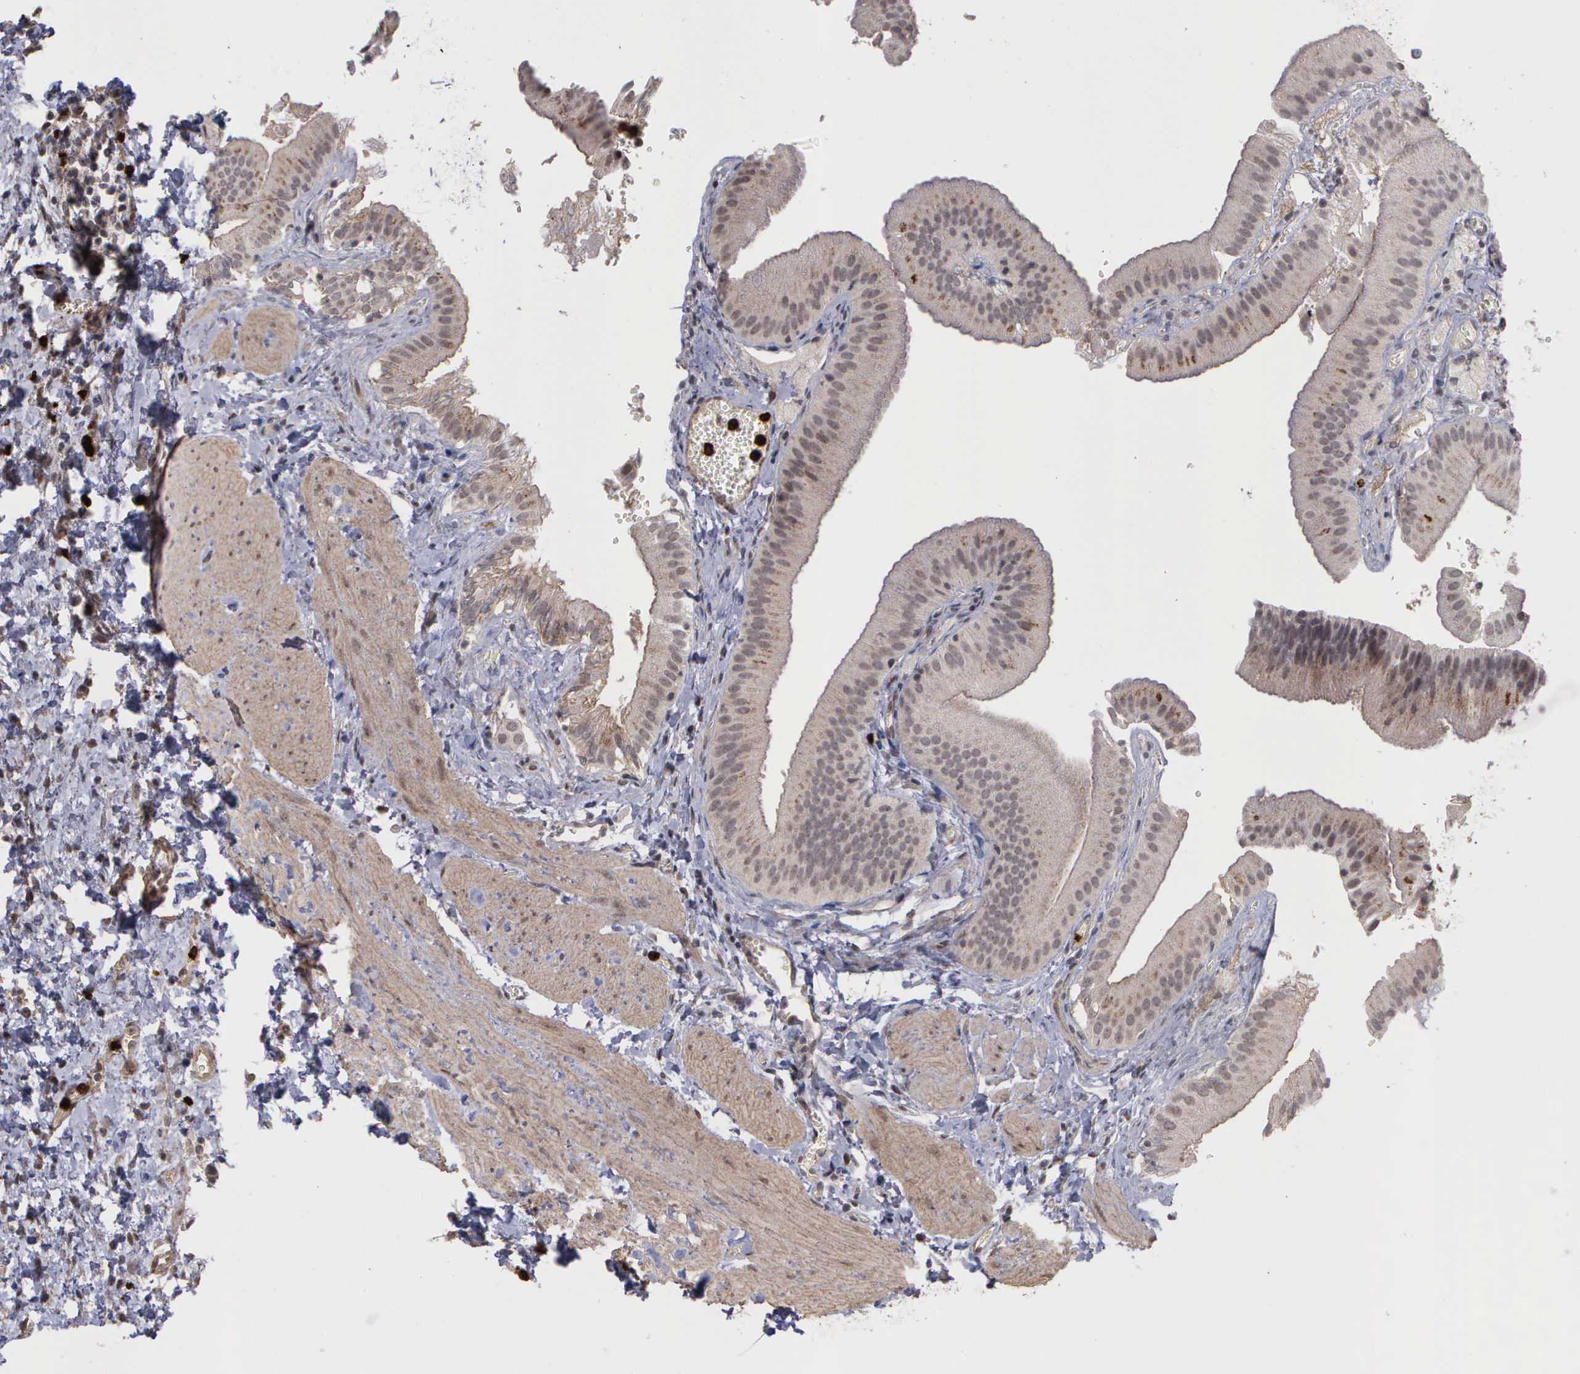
{"staining": {"intensity": "moderate", "quantity": "<25%", "location": "cytoplasmic/membranous"}, "tissue": "gallbladder", "cell_type": "Glandular cells", "image_type": "normal", "snomed": [{"axis": "morphology", "description": "Normal tissue, NOS"}, {"axis": "topography", "description": "Gallbladder"}], "caption": "Immunohistochemical staining of normal human gallbladder reveals moderate cytoplasmic/membranous protein expression in about <25% of glandular cells. The staining was performed using DAB (3,3'-diaminobenzidine) to visualize the protein expression in brown, while the nuclei were stained in blue with hematoxylin (Magnification: 20x).", "gene": "MMP9", "patient": {"sex": "female", "age": 24}}